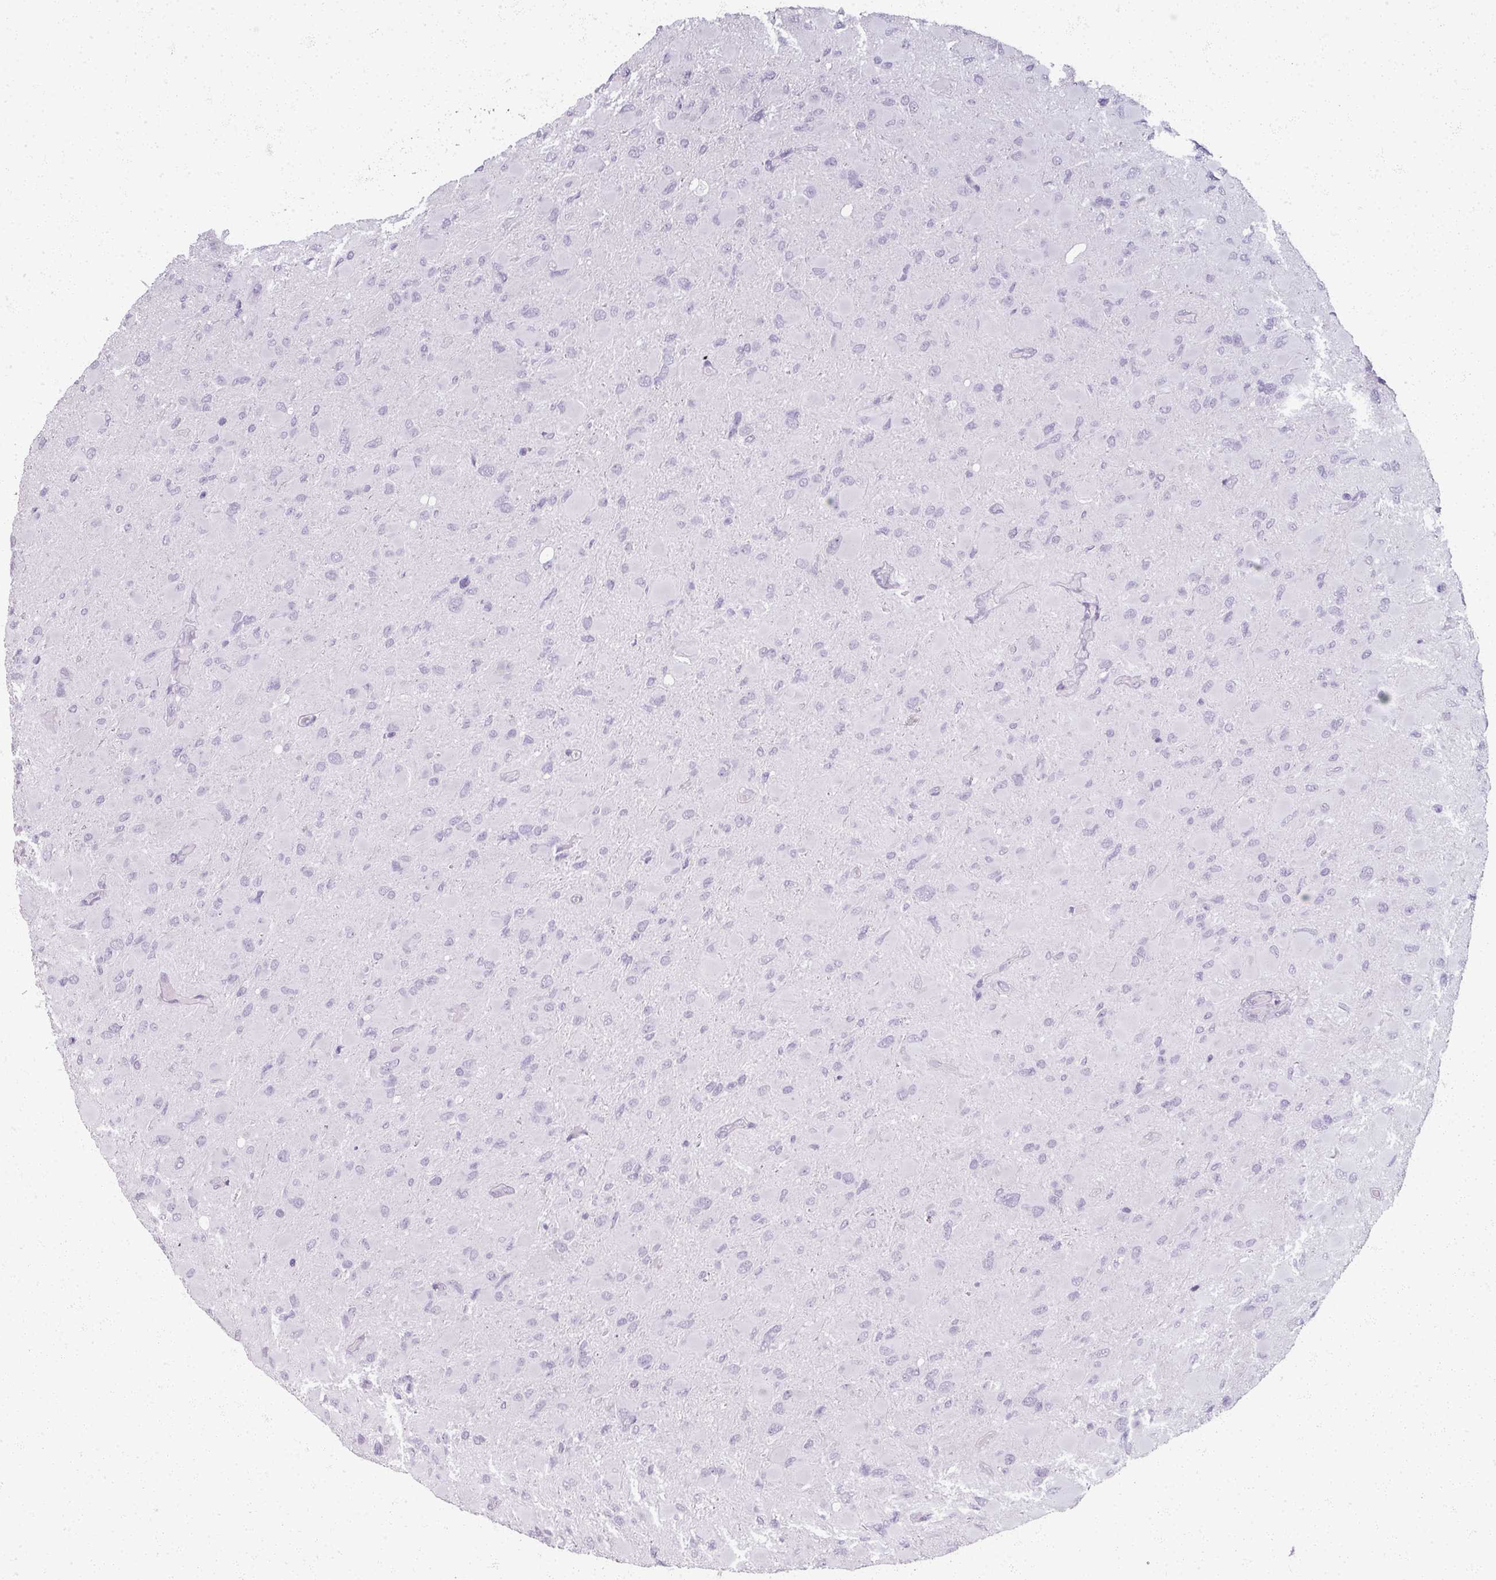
{"staining": {"intensity": "negative", "quantity": "none", "location": "none"}, "tissue": "glioma", "cell_type": "Tumor cells", "image_type": "cancer", "snomed": [{"axis": "morphology", "description": "Glioma, malignant, High grade"}, {"axis": "topography", "description": "Cerebral cortex"}], "caption": "Histopathology image shows no protein expression in tumor cells of glioma tissue.", "gene": "RFPL2", "patient": {"sex": "female", "age": 36}}